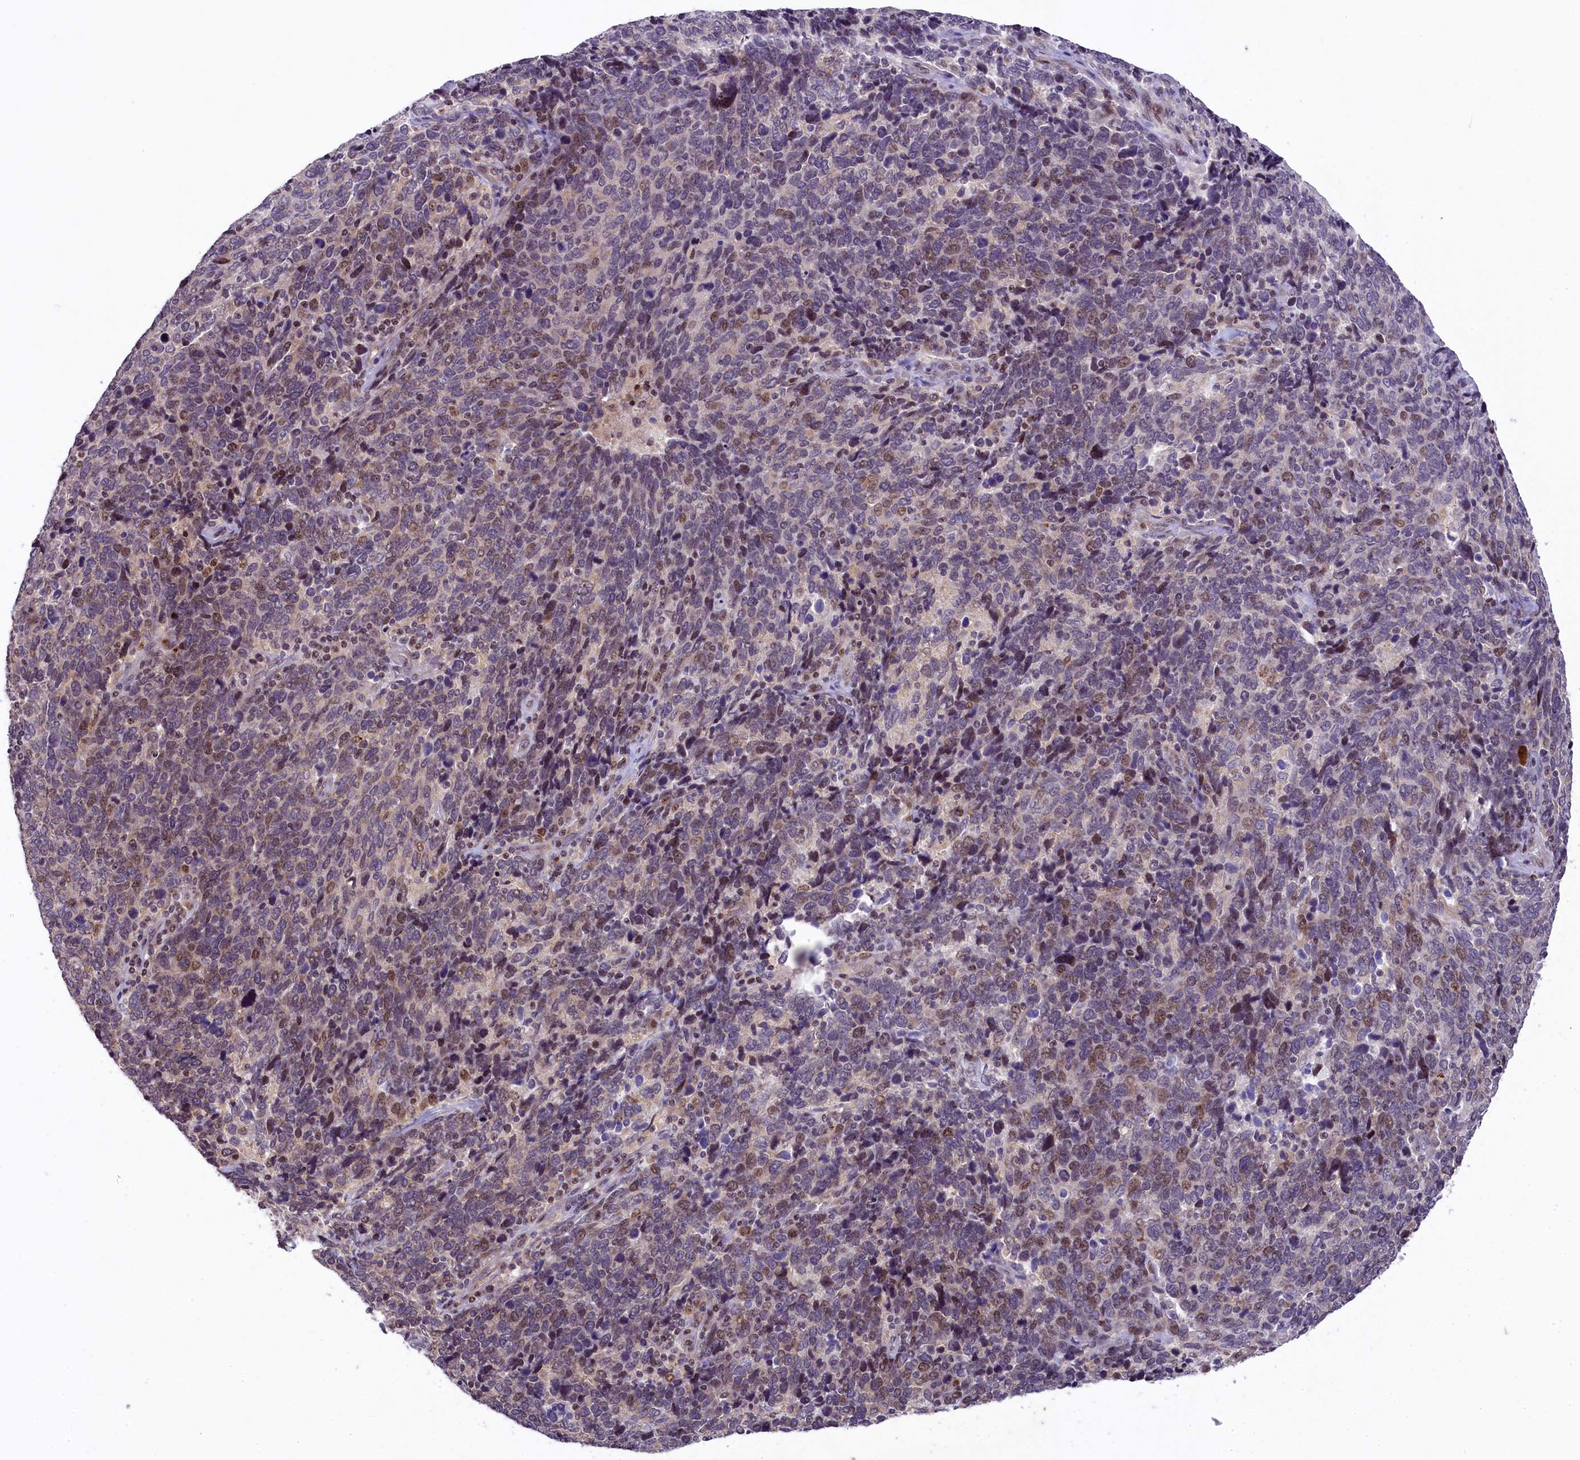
{"staining": {"intensity": "moderate", "quantity": "<25%", "location": "cytoplasmic/membranous,nuclear"}, "tissue": "cervical cancer", "cell_type": "Tumor cells", "image_type": "cancer", "snomed": [{"axis": "morphology", "description": "Squamous cell carcinoma, NOS"}, {"axis": "topography", "description": "Cervix"}], "caption": "Moderate cytoplasmic/membranous and nuclear staining is appreciated in about <25% of tumor cells in cervical cancer.", "gene": "RBBP8", "patient": {"sex": "female", "age": 41}}